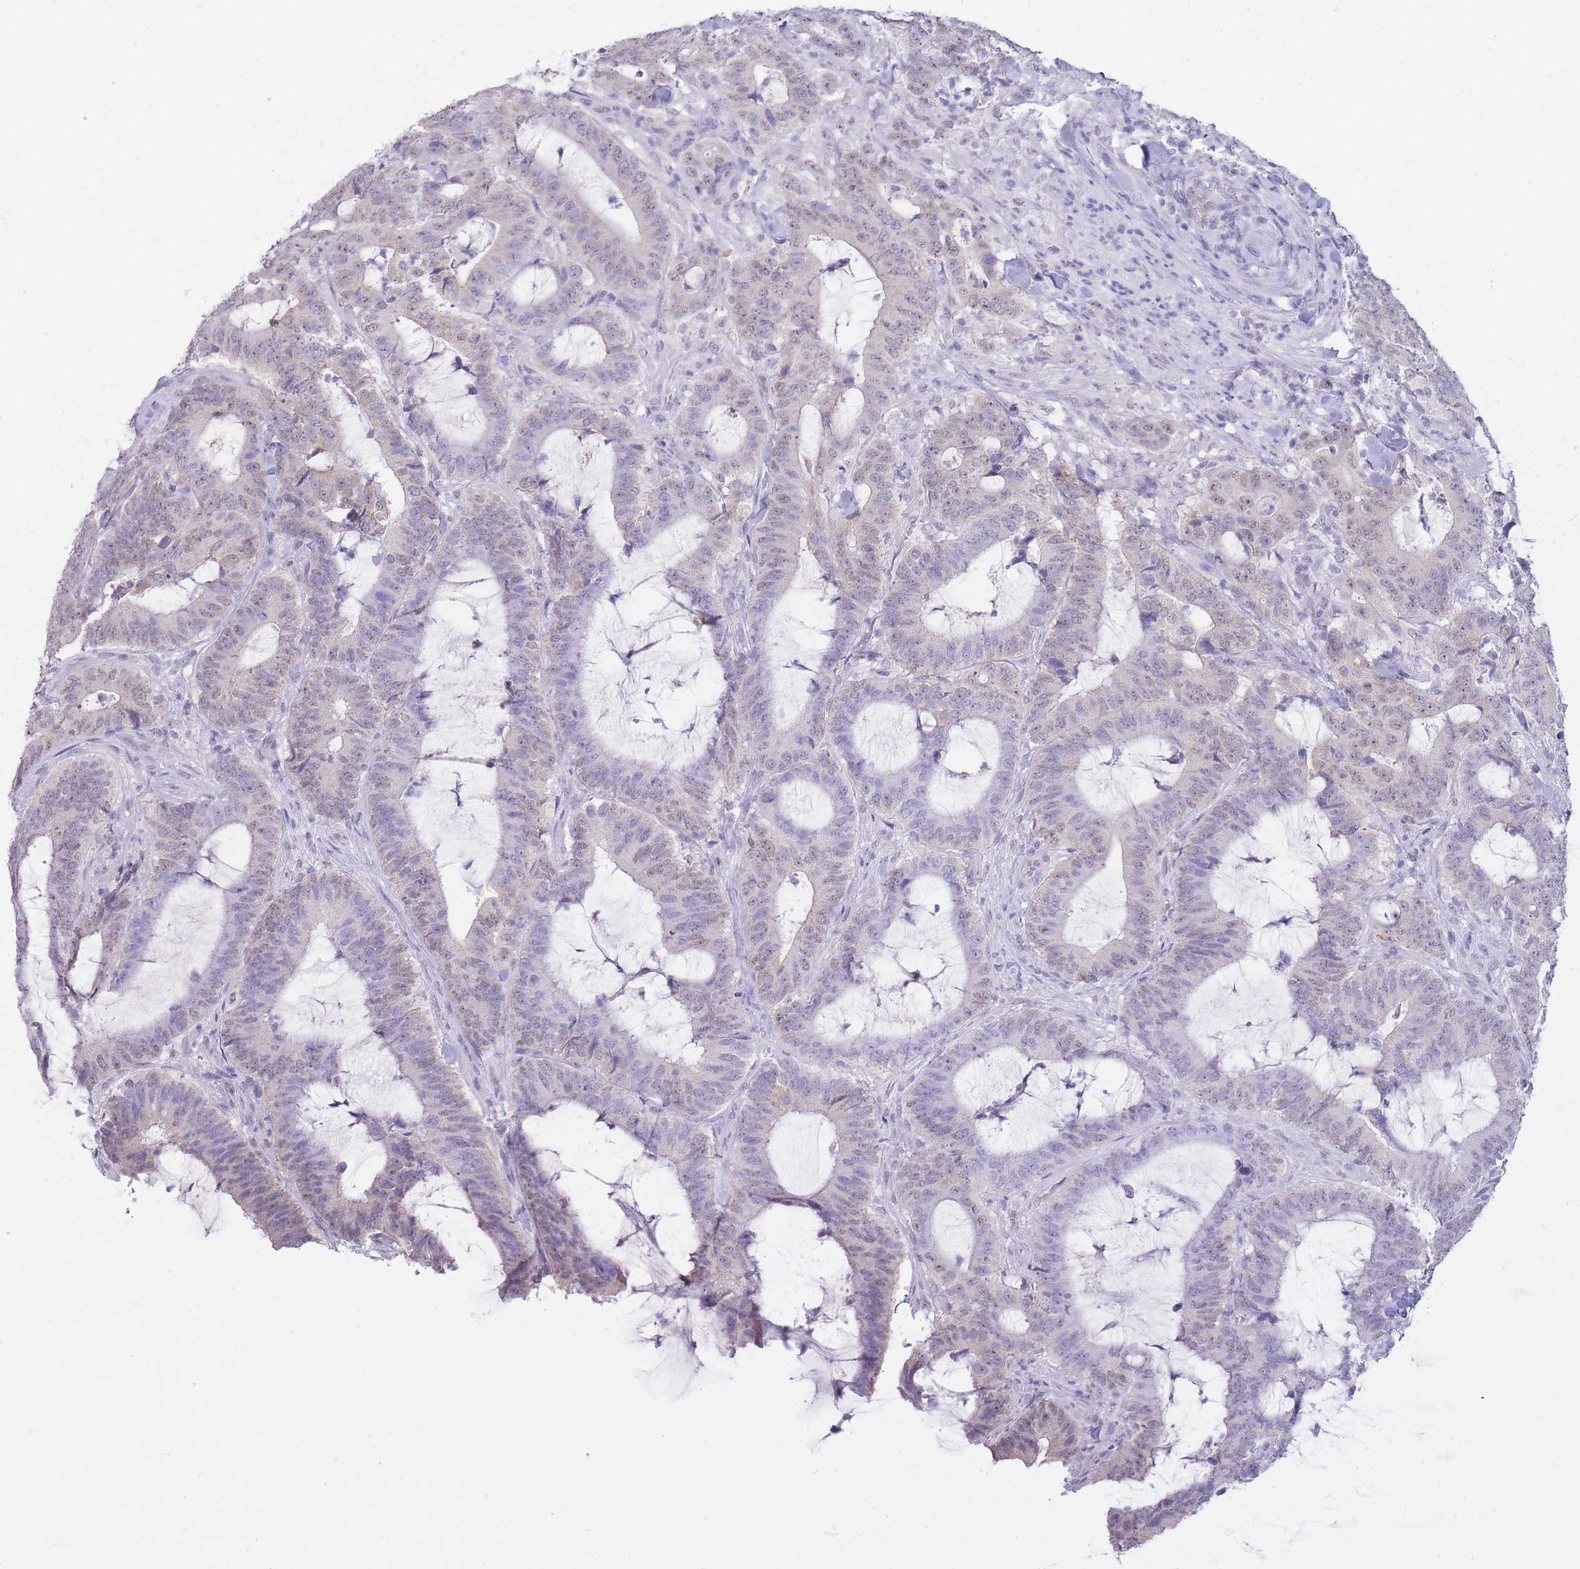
{"staining": {"intensity": "weak", "quantity": "25%-75%", "location": "nuclear"}, "tissue": "colorectal cancer", "cell_type": "Tumor cells", "image_type": "cancer", "snomed": [{"axis": "morphology", "description": "Adenocarcinoma, NOS"}, {"axis": "topography", "description": "Colon"}], "caption": "Weak nuclear positivity for a protein is appreciated in about 25%-75% of tumor cells of colorectal cancer using immunohistochemistry (IHC).", "gene": "FRAT2", "patient": {"sex": "female", "age": 43}}